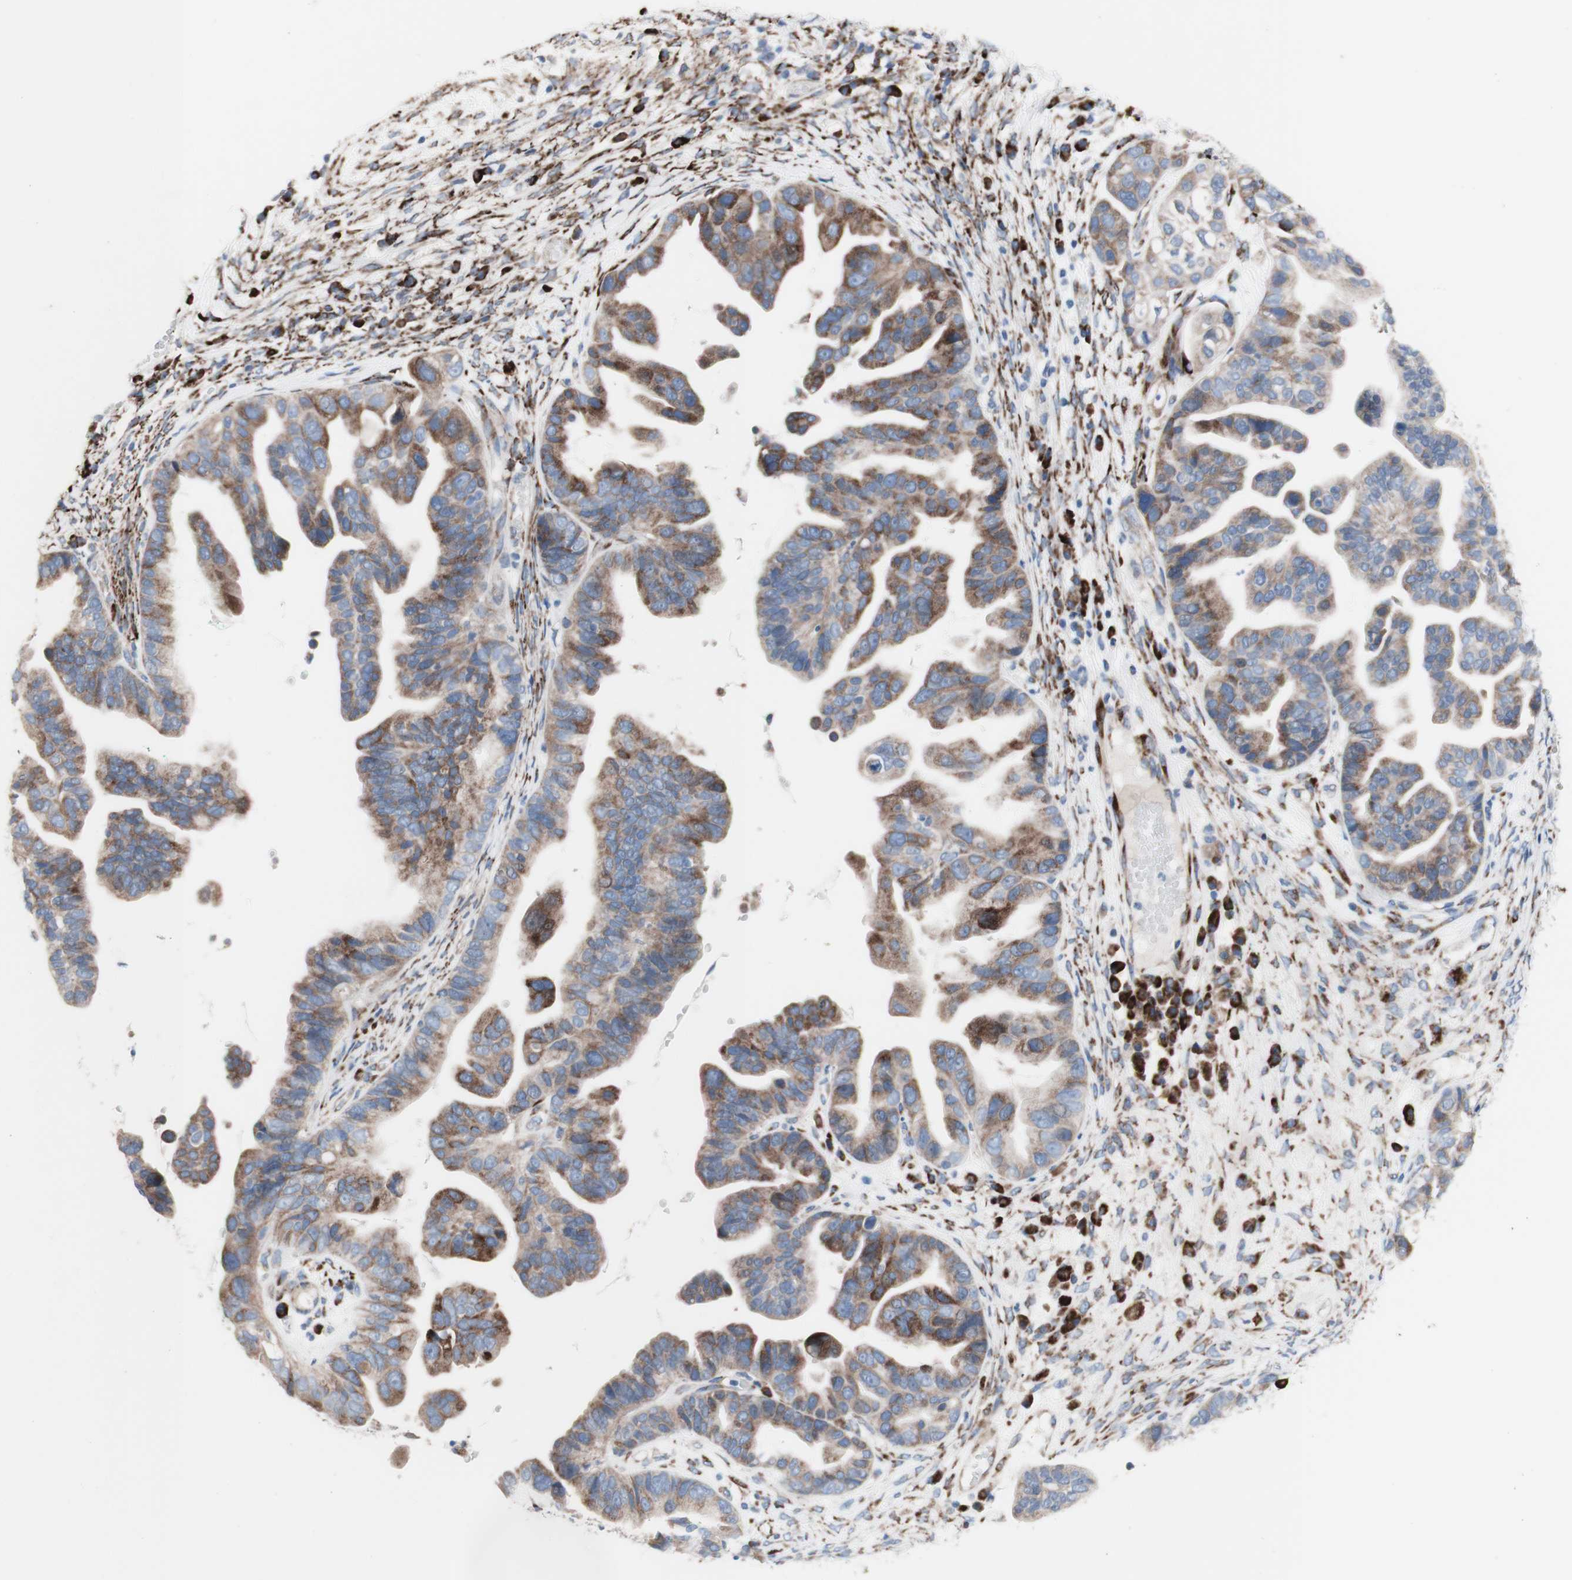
{"staining": {"intensity": "moderate", "quantity": ">75%", "location": "cytoplasmic/membranous"}, "tissue": "ovarian cancer", "cell_type": "Tumor cells", "image_type": "cancer", "snomed": [{"axis": "morphology", "description": "Cystadenocarcinoma, serous, NOS"}, {"axis": "topography", "description": "Ovary"}], "caption": "Tumor cells exhibit medium levels of moderate cytoplasmic/membranous expression in approximately >75% of cells in serous cystadenocarcinoma (ovarian).", "gene": "AGPAT5", "patient": {"sex": "female", "age": 56}}